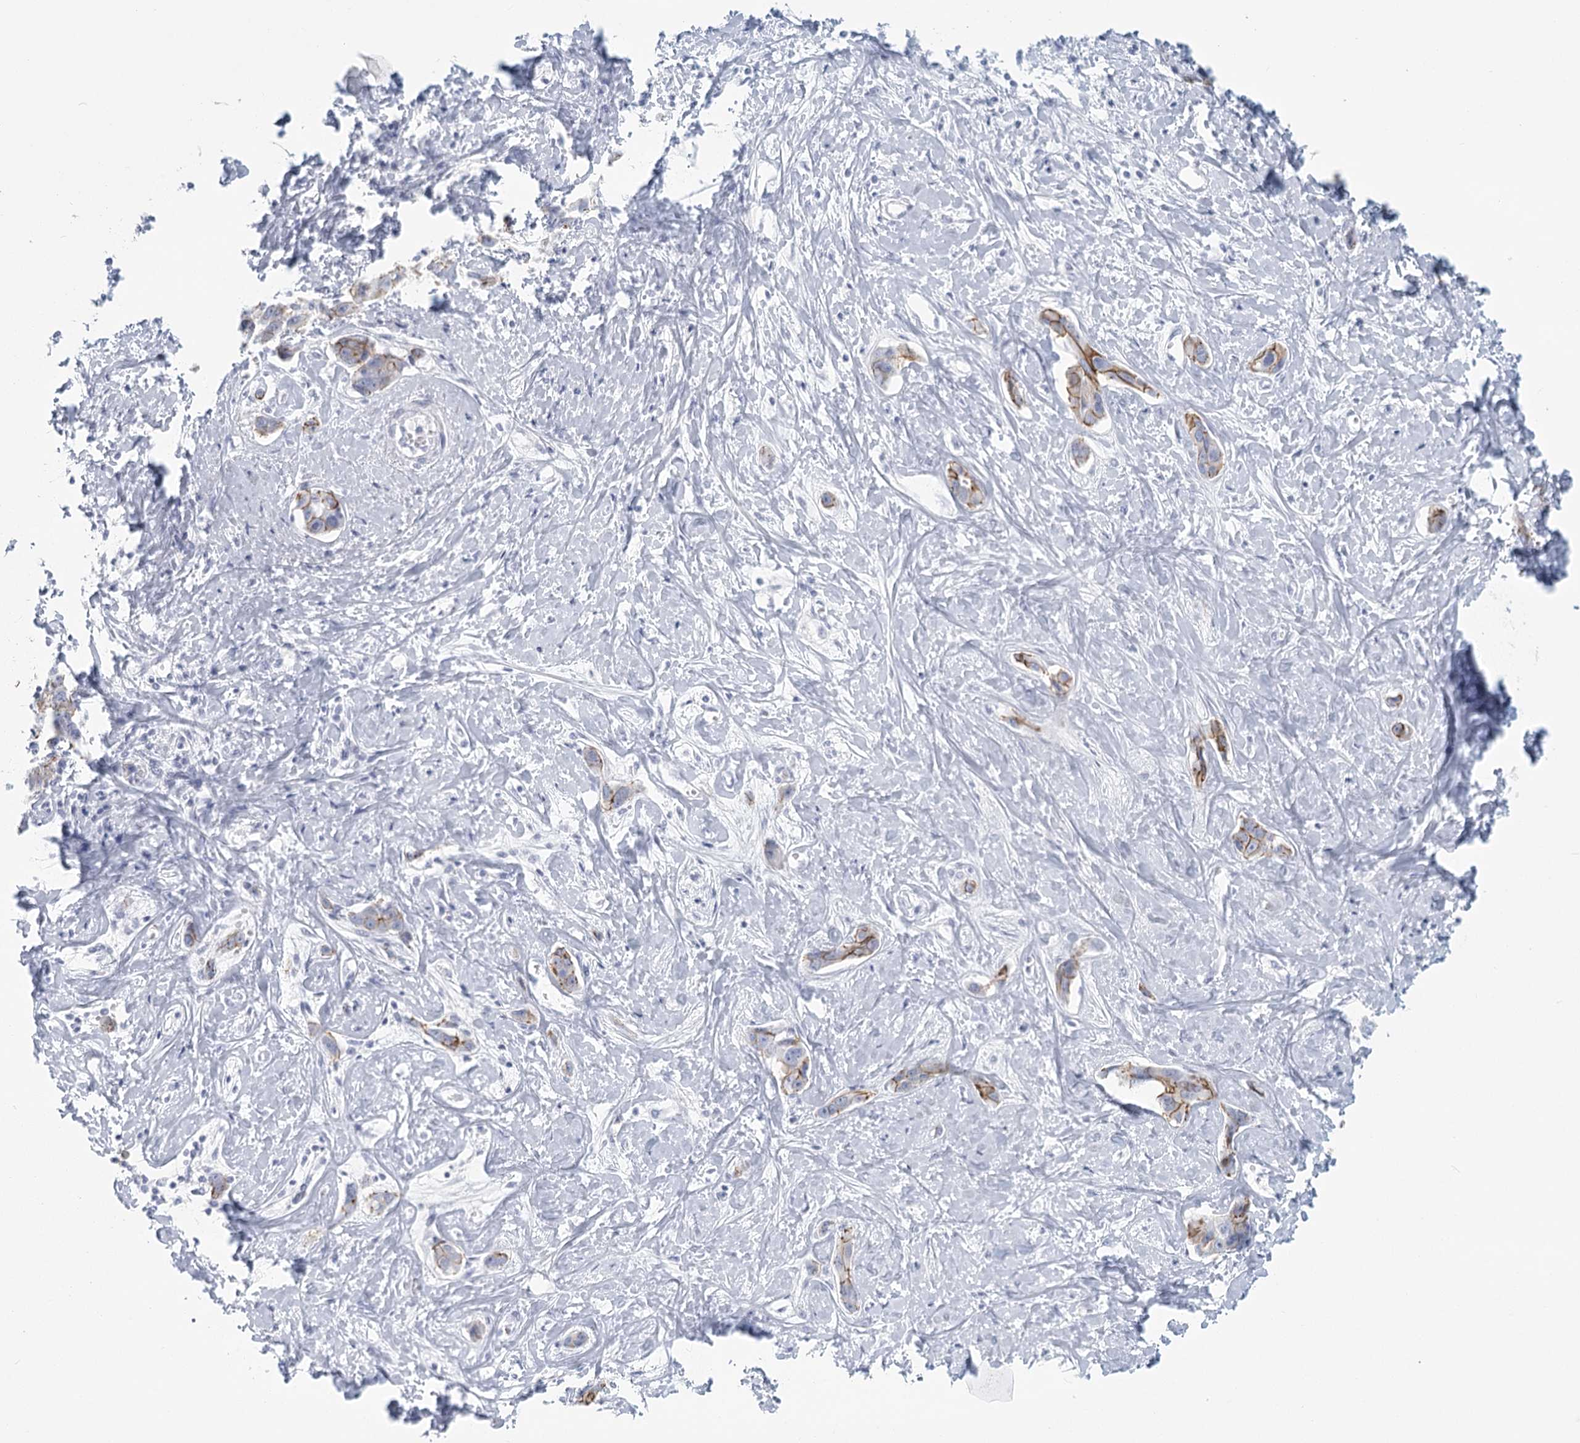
{"staining": {"intensity": "moderate", "quantity": "25%-75%", "location": "cytoplasmic/membranous"}, "tissue": "liver cancer", "cell_type": "Tumor cells", "image_type": "cancer", "snomed": [{"axis": "morphology", "description": "Cholangiocarcinoma"}, {"axis": "topography", "description": "Liver"}], "caption": "Moderate cytoplasmic/membranous staining is seen in about 25%-75% of tumor cells in liver cancer. (DAB (3,3'-diaminobenzidine) IHC with brightfield microscopy, high magnification).", "gene": "WNT8B", "patient": {"sex": "male", "age": 59}}